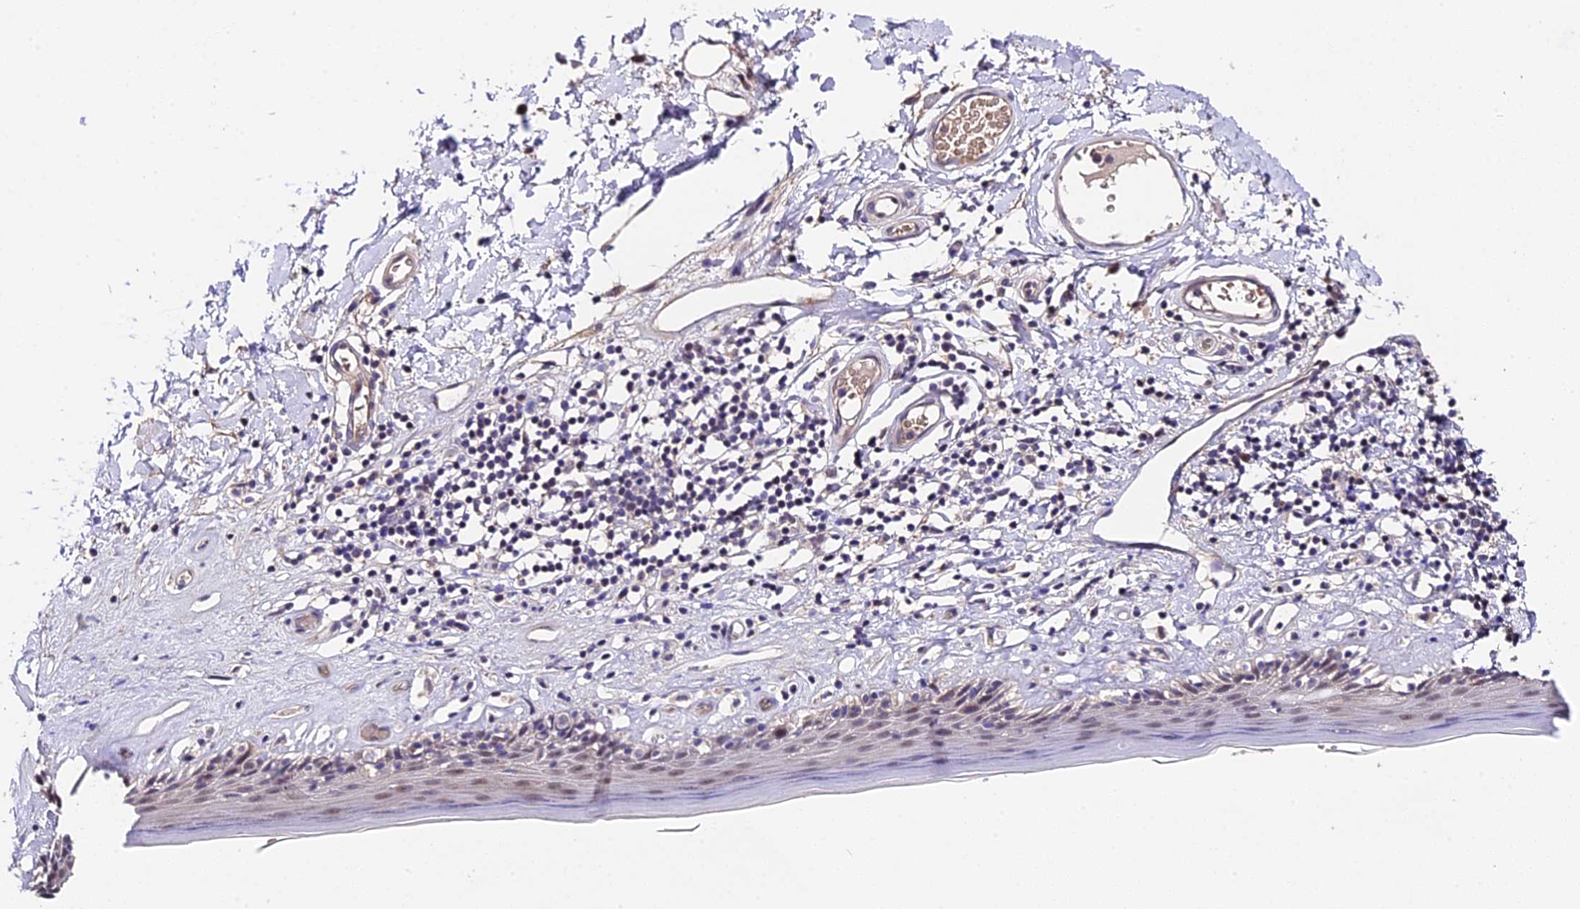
{"staining": {"intensity": "moderate", "quantity": "<25%", "location": "cytoplasmic/membranous"}, "tissue": "skin", "cell_type": "Epidermal cells", "image_type": "normal", "snomed": [{"axis": "morphology", "description": "Normal tissue, NOS"}, {"axis": "topography", "description": "Adipose tissue"}, {"axis": "topography", "description": "Vascular tissue"}, {"axis": "topography", "description": "Vulva"}, {"axis": "topography", "description": "Peripheral nerve tissue"}], "caption": "Skin stained with immunohistochemistry (IHC) reveals moderate cytoplasmic/membranous staining in about <25% of epidermal cells. (DAB = brown stain, brightfield microscopy at high magnification).", "gene": "TRMT1", "patient": {"sex": "female", "age": 86}}